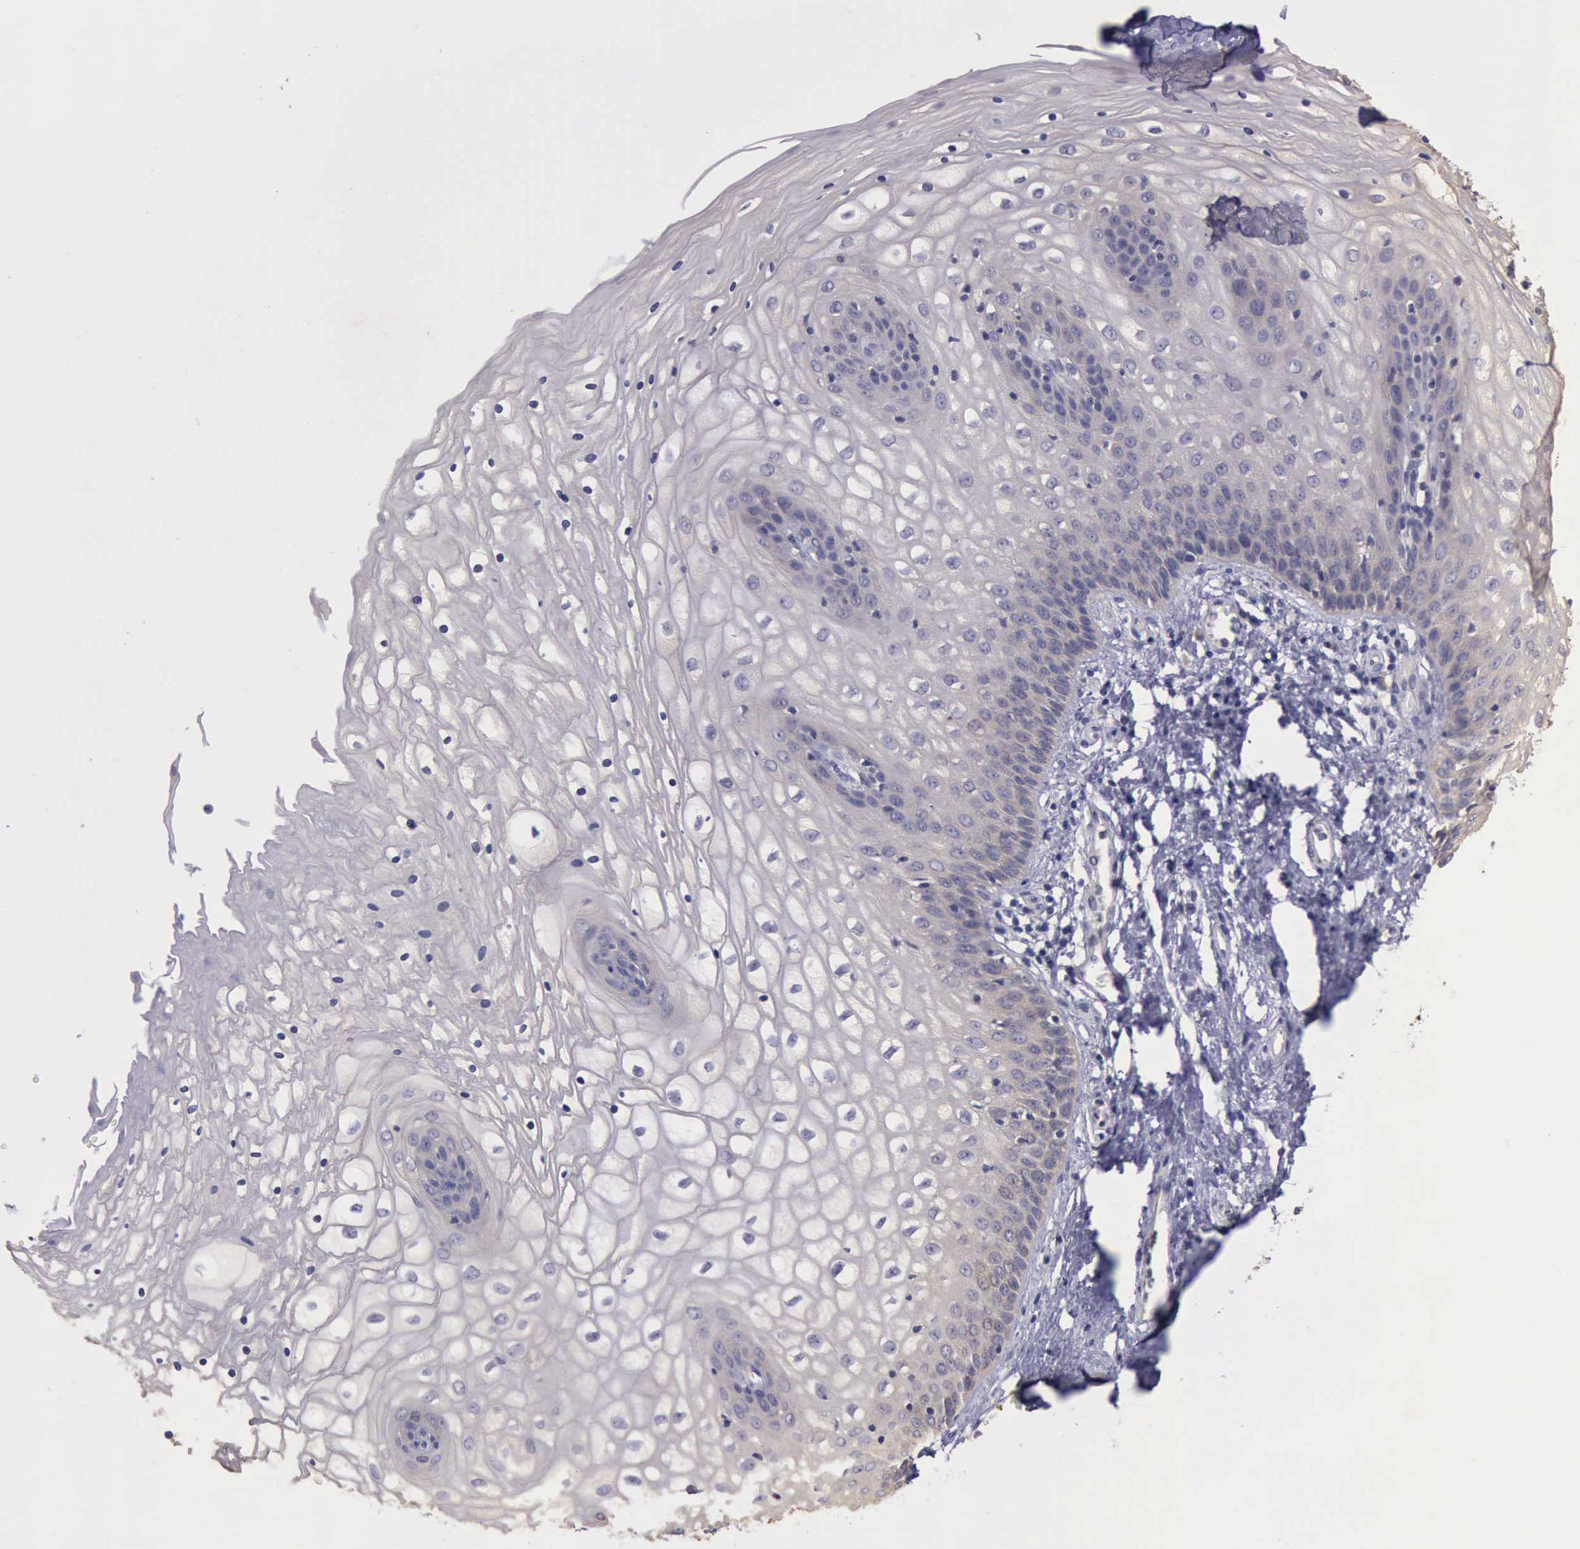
{"staining": {"intensity": "negative", "quantity": "none", "location": "none"}, "tissue": "vagina", "cell_type": "Squamous epithelial cells", "image_type": "normal", "snomed": [{"axis": "morphology", "description": "Normal tissue, NOS"}, {"axis": "topography", "description": "Vagina"}], "caption": "IHC histopathology image of normal vagina: human vagina stained with DAB displays no significant protein staining in squamous epithelial cells. (IHC, brightfield microscopy, high magnification).", "gene": "RAB39B", "patient": {"sex": "female", "age": 34}}